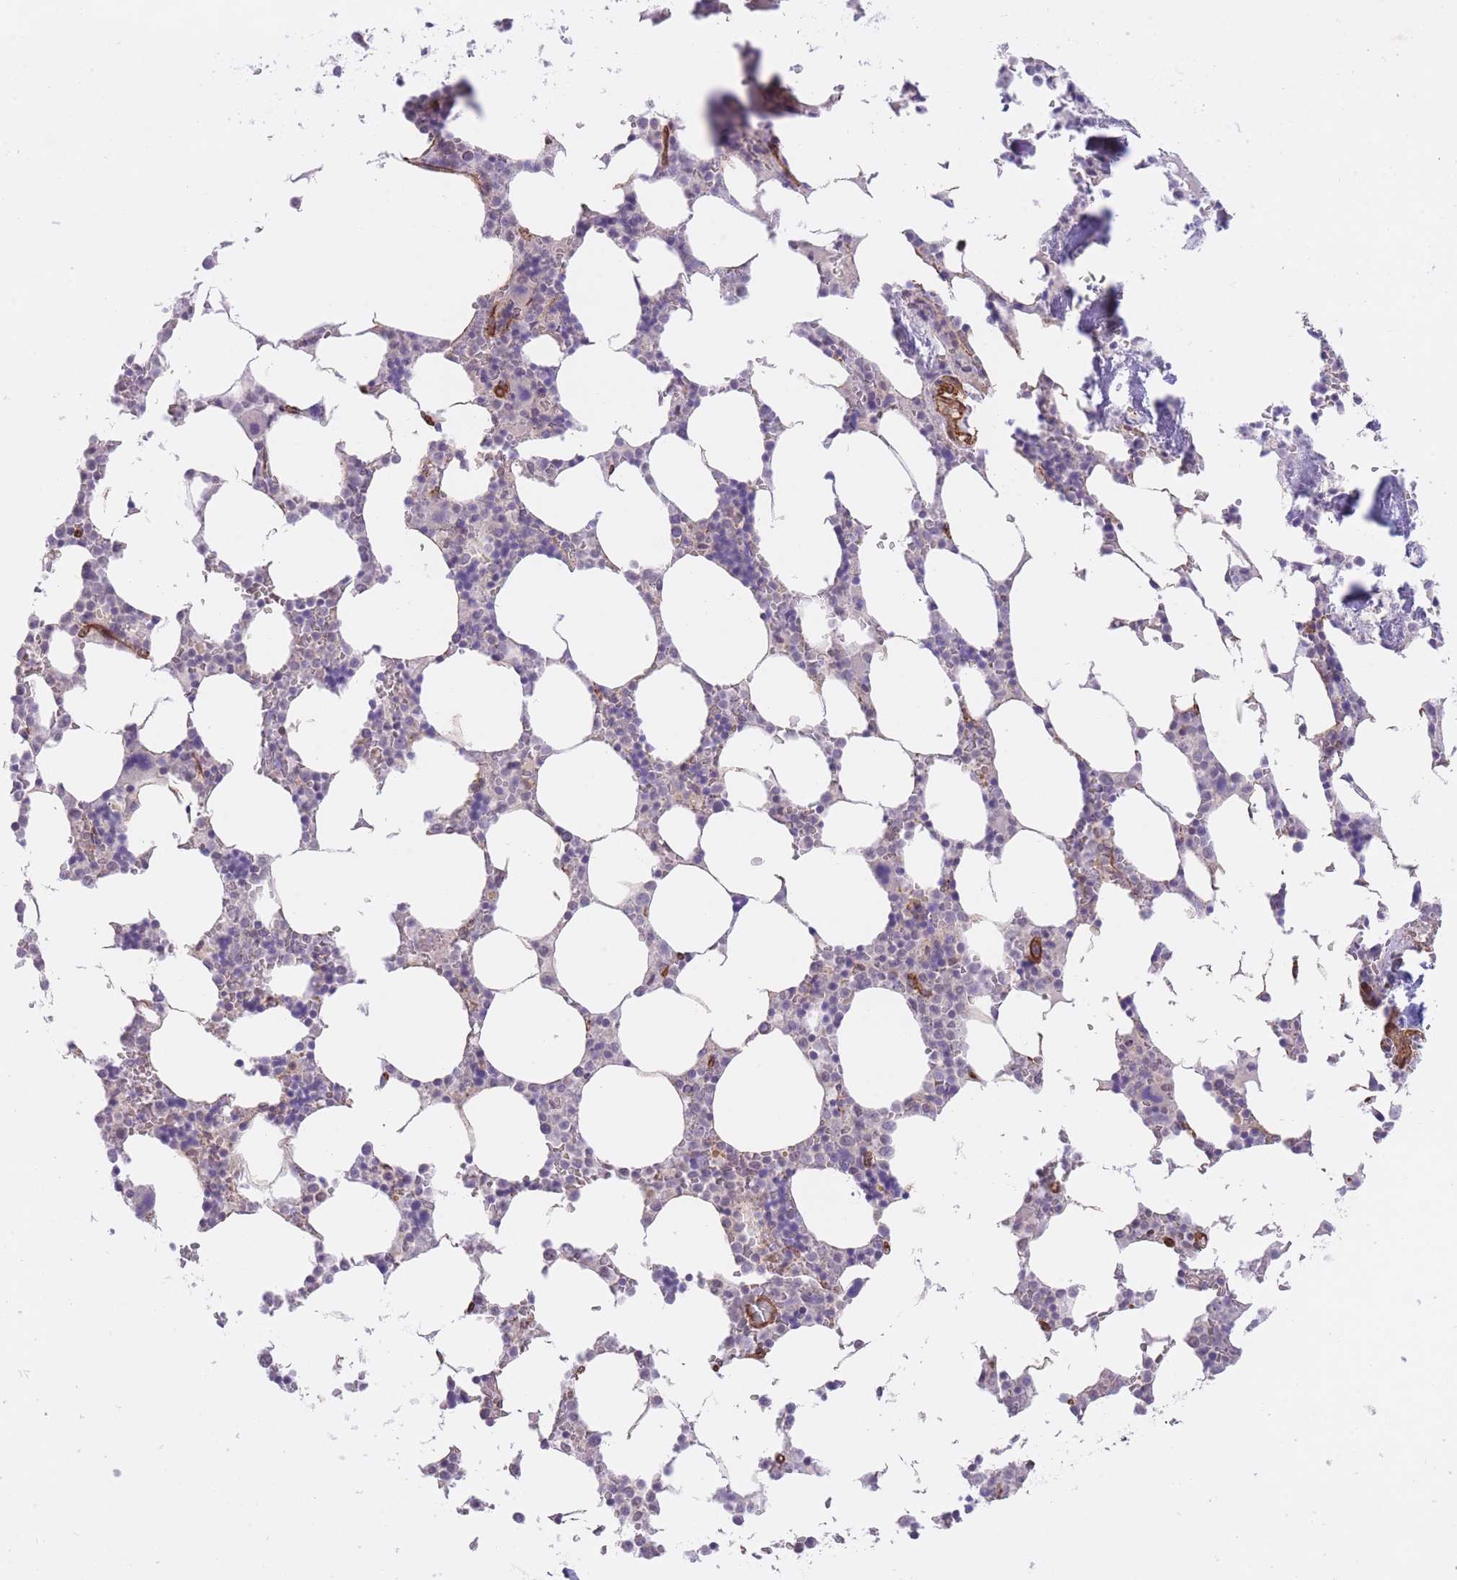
{"staining": {"intensity": "negative", "quantity": "none", "location": "none"}, "tissue": "bone marrow", "cell_type": "Hematopoietic cells", "image_type": "normal", "snomed": [{"axis": "morphology", "description": "Normal tissue, NOS"}, {"axis": "topography", "description": "Bone marrow"}], "caption": "A high-resolution histopathology image shows immunohistochemistry (IHC) staining of benign bone marrow, which demonstrates no significant positivity in hematopoietic cells.", "gene": "QTRT1", "patient": {"sex": "male", "age": 64}}